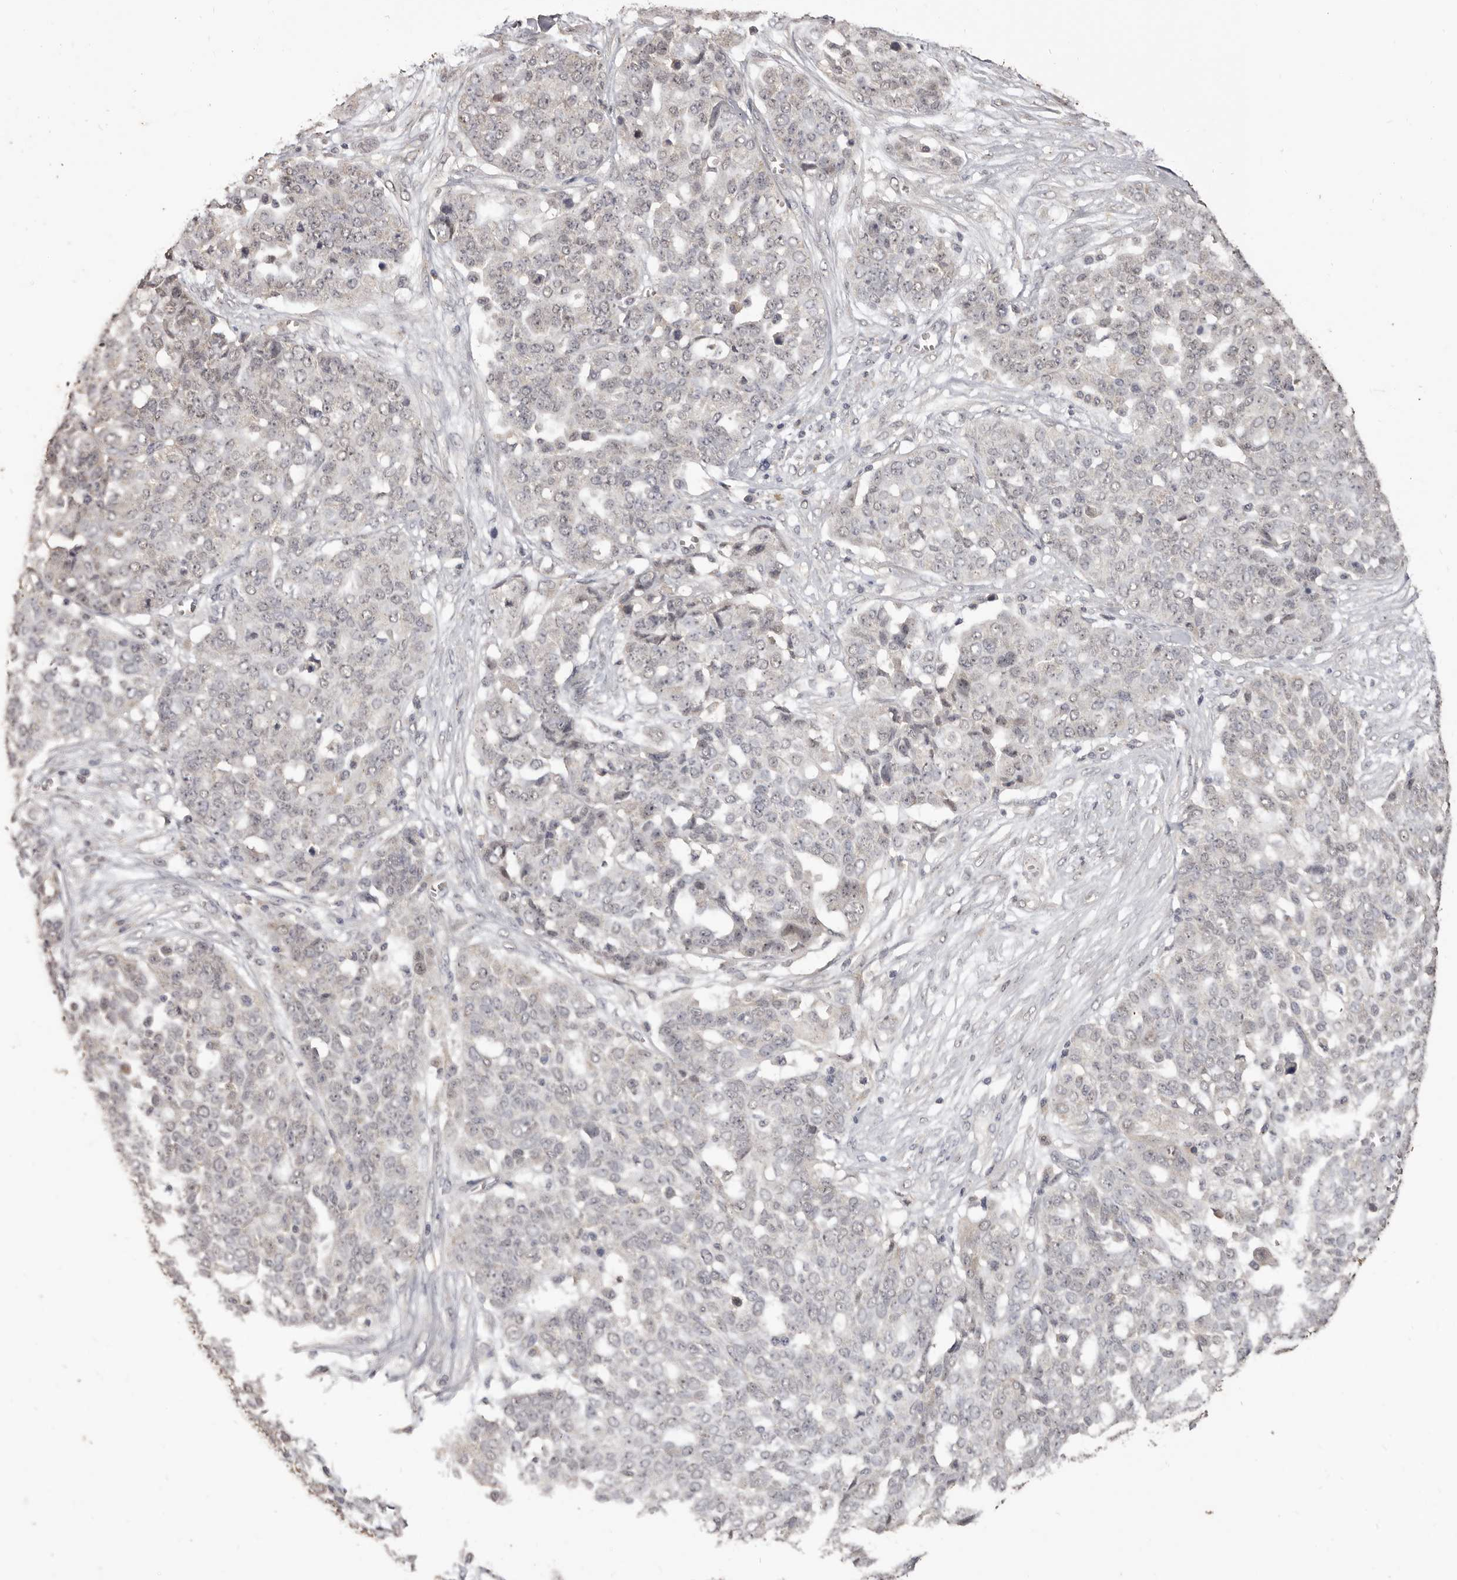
{"staining": {"intensity": "negative", "quantity": "none", "location": "none"}, "tissue": "ovarian cancer", "cell_type": "Tumor cells", "image_type": "cancer", "snomed": [{"axis": "morphology", "description": "Cystadenocarcinoma, serous, NOS"}, {"axis": "topography", "description": "Soft tissue"}, {"axis": "topography", "description": "Ovary"}], "caption": "Protein analysis of ovarian serous cystadenocarcinoma displays no significant expression in tumor cells.", "gene": "INAVA", "patient": {"sex": "female", "age": 57}}